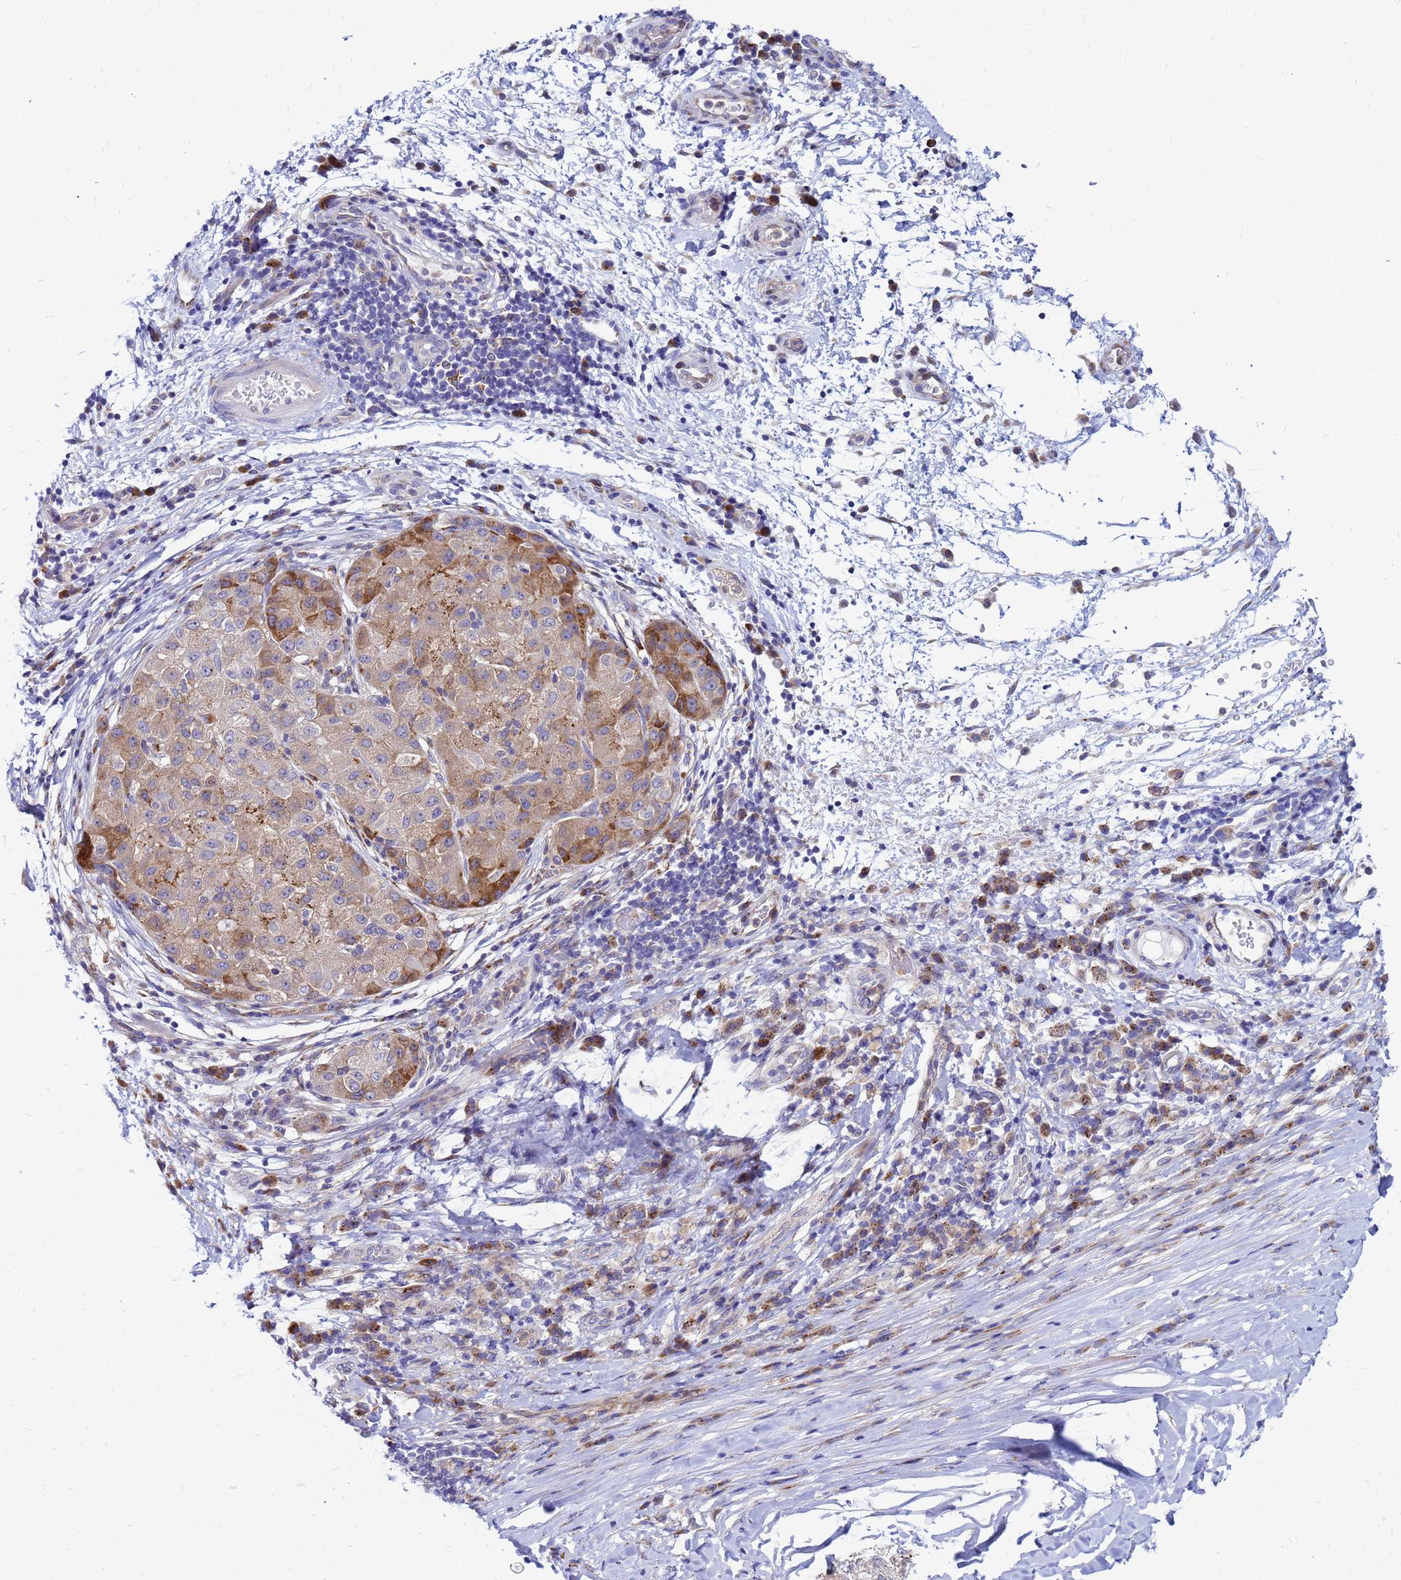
{"staining": {"intensity": "moderate", "quantity": "<25%", "location": "cytoplasmic/membranous"}, "tissue": "liver cancer", "cell_type": "Tumor cells", "image_type": "cancer", "snomed": [{"axis": "morphology", "description": "Carcinoma, Hepatocellular, NOS"}, {"axis": "topography", "description": "Liver"}], "caption": "Liver hepatocellular carcinoma tissue reveals moderate cytoplasmic/membranous staining in about <25% of tumor cells", "gene": "FHIP1A", "patient": {"sex": "male", "age": 80}}